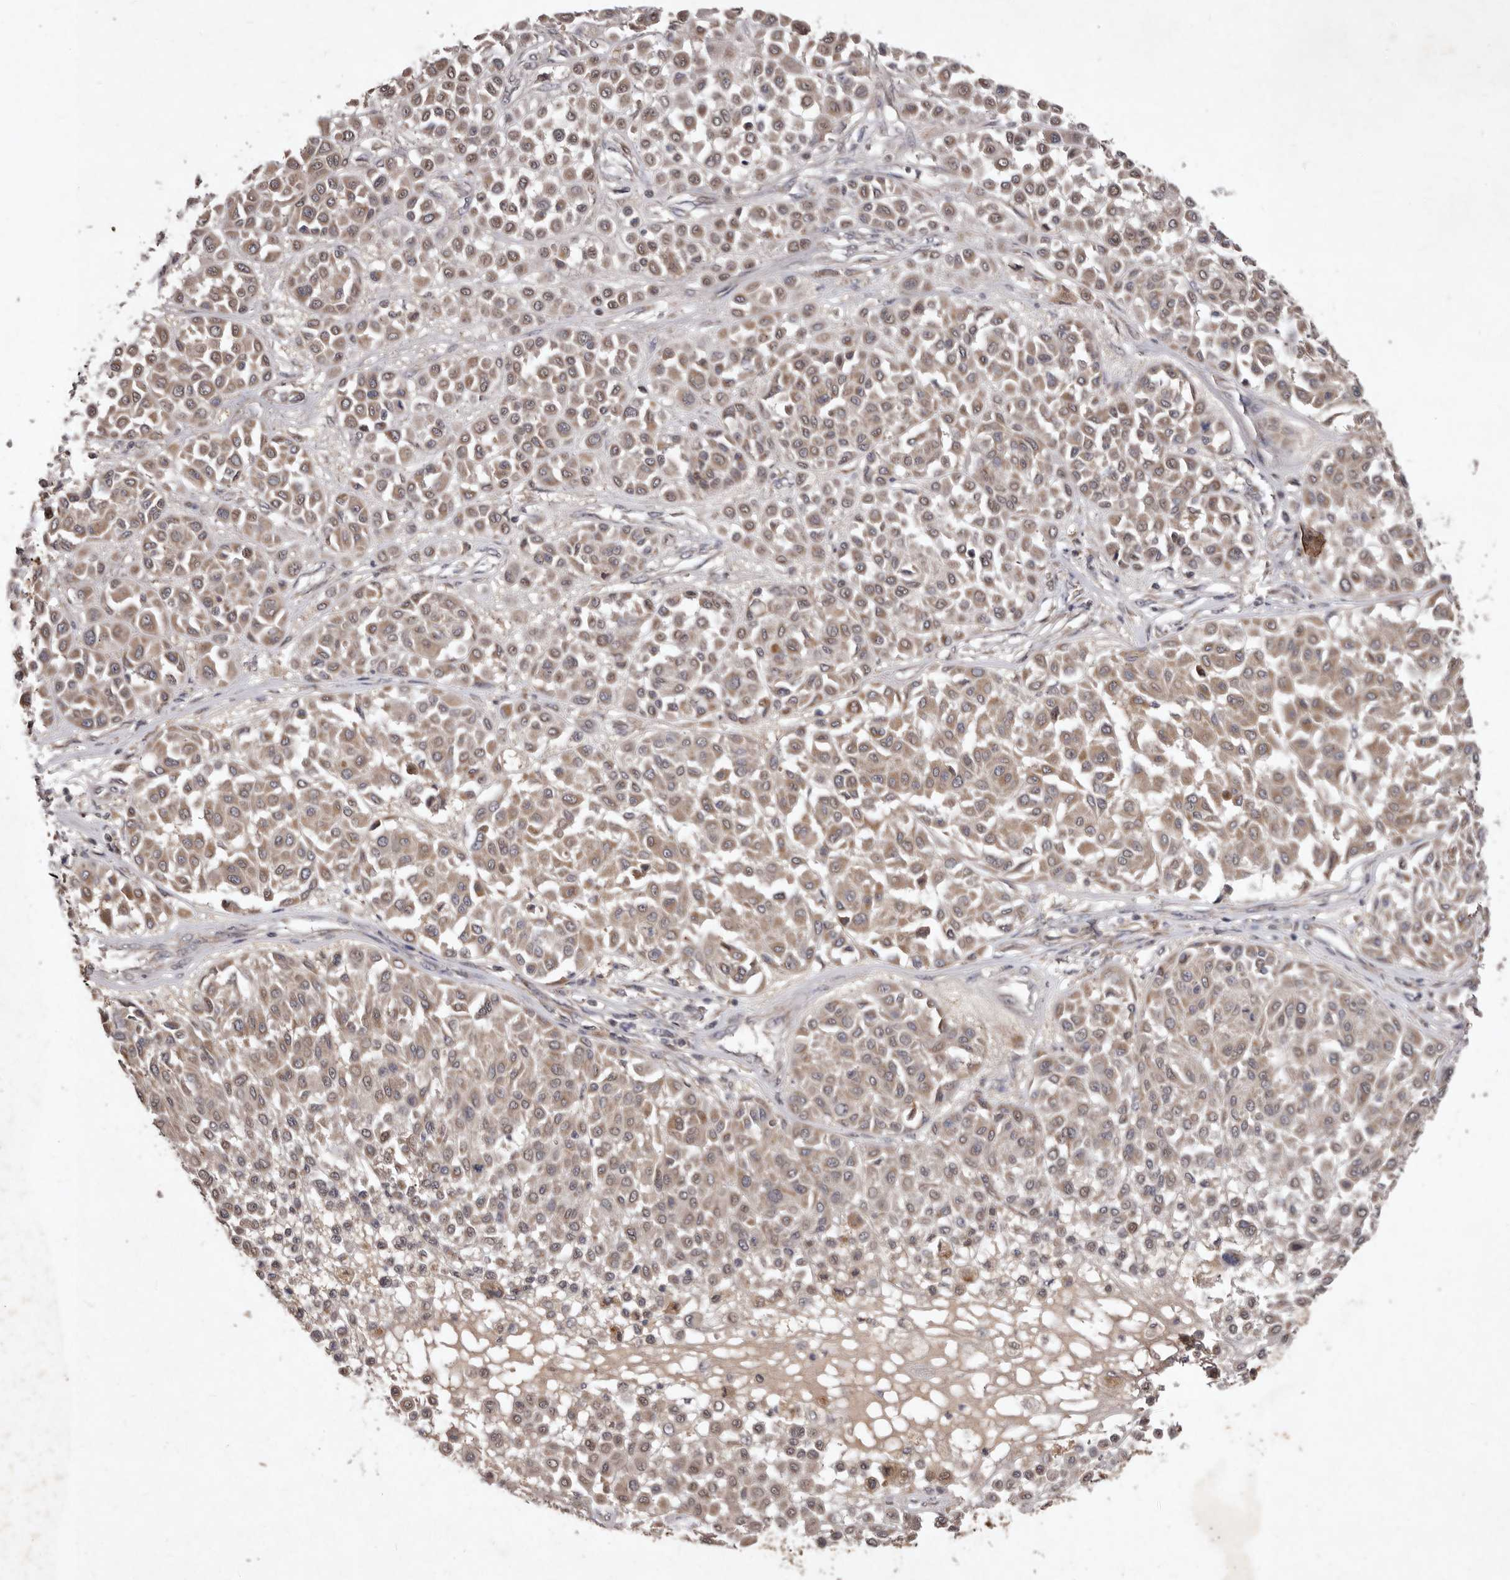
{"staining": {"intensity": "moderate", "quantity": ">75%", "location": "cytoplasmic/membranous"}, "tissue": "melanoma", "cell_type": "Tumor cells", "image_type": "cancer", "snomed": [{"axis": "morphology", "description": "Malignant melanoma, Metastatic site"}, {"axis": "topography", "description": "Soft tissue"}], "caption": "Human melanoma stained with a protein marker displays moderate staining in tumor cells.", "gene": "FLAD1", "patient": {"sex": "male", "age": 41}}